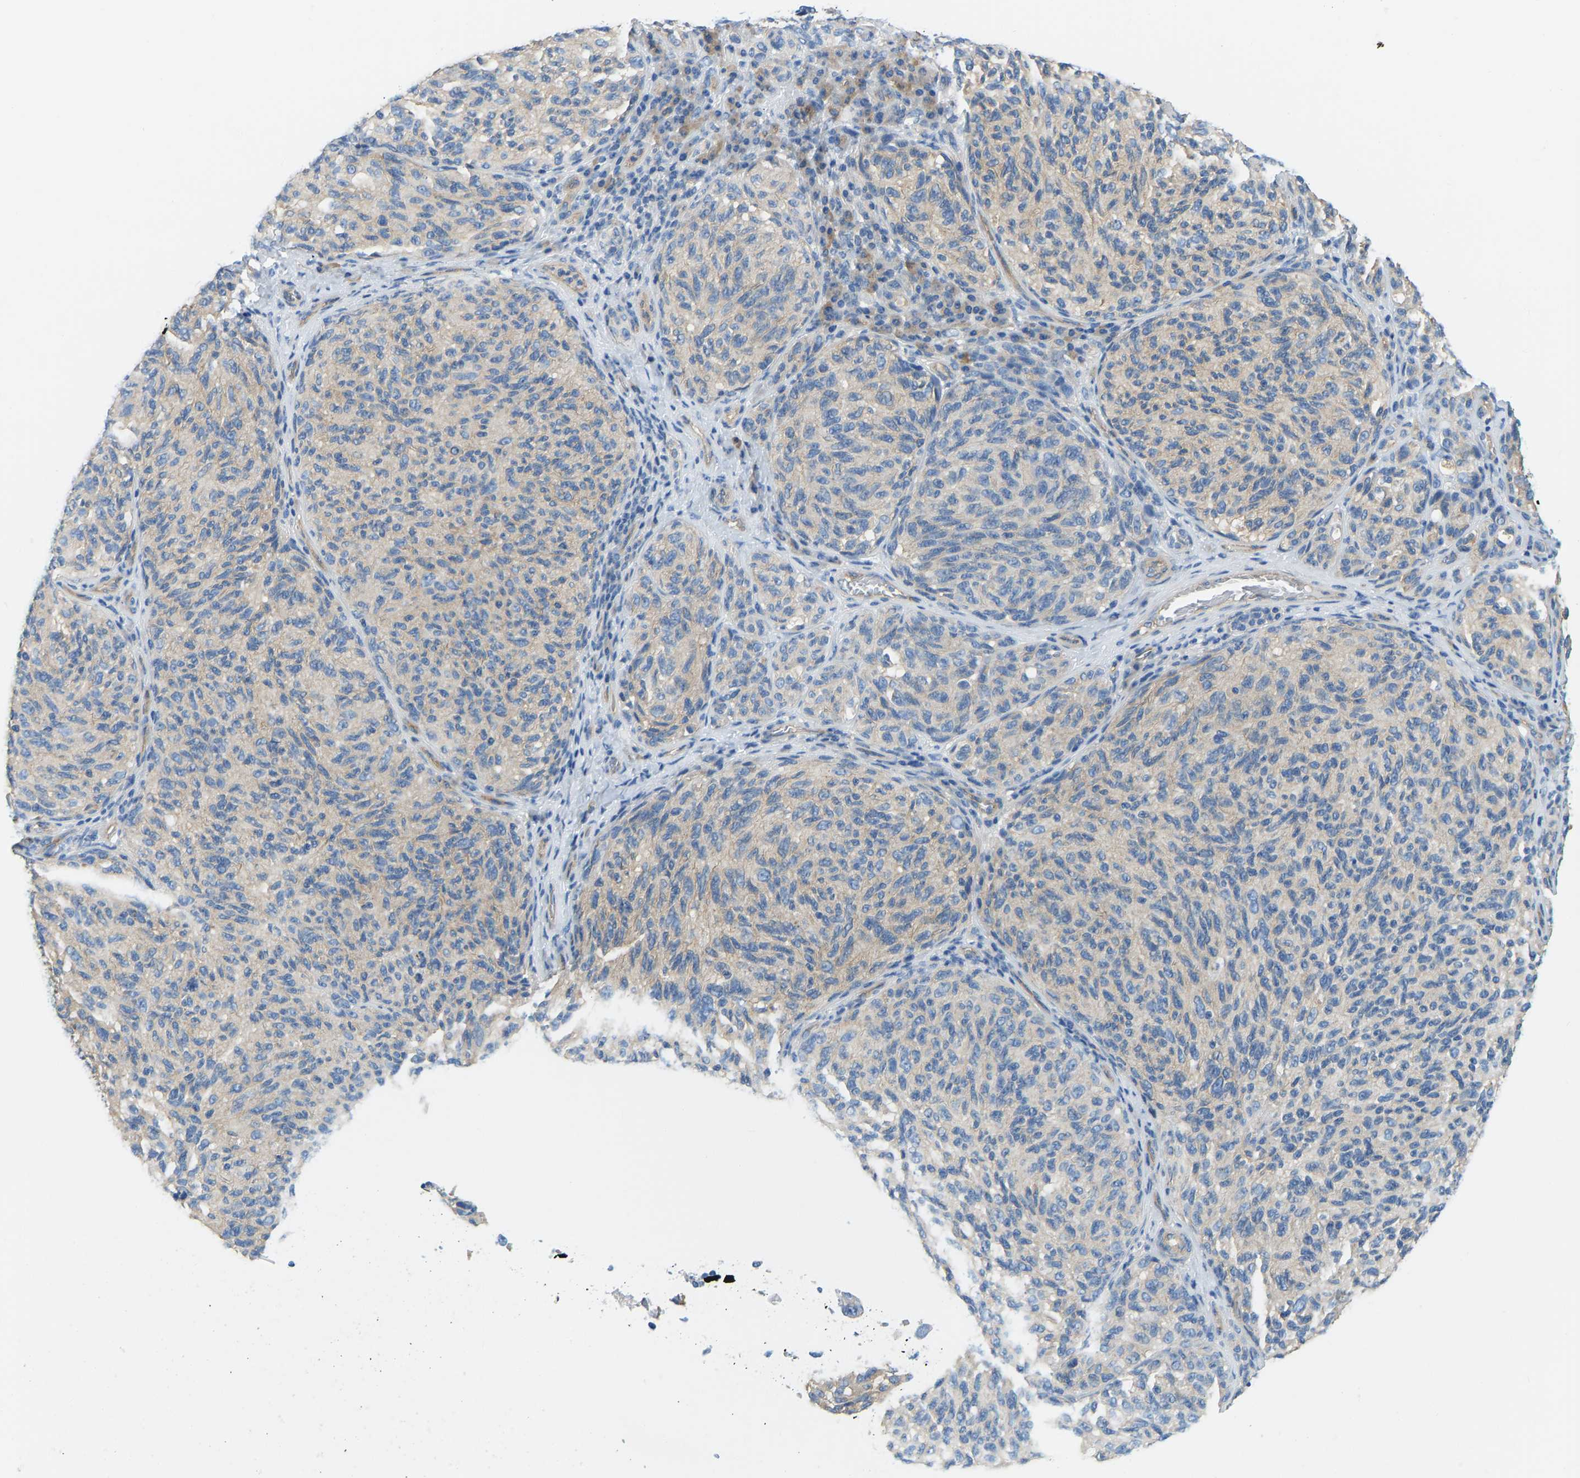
{"staining": {"intensity": "weak", "quantity": "25%-75%", "location": "cytoplasmic/membranous"}, "tissue": "melanoma", "cell_type": "Tumor cells", "image_type": "cancer", "snomed": [{"axis": "morphology", "description": "Malignant melanoma, NOS"}, {"axis": "topography", "description": "Skin"}], "caption": "Malignant melanoma stained with a protein marker exhibits weak staining in tumor cells.", "gene": "CHAD", "patient": {"sex": "female", "age": 73}}